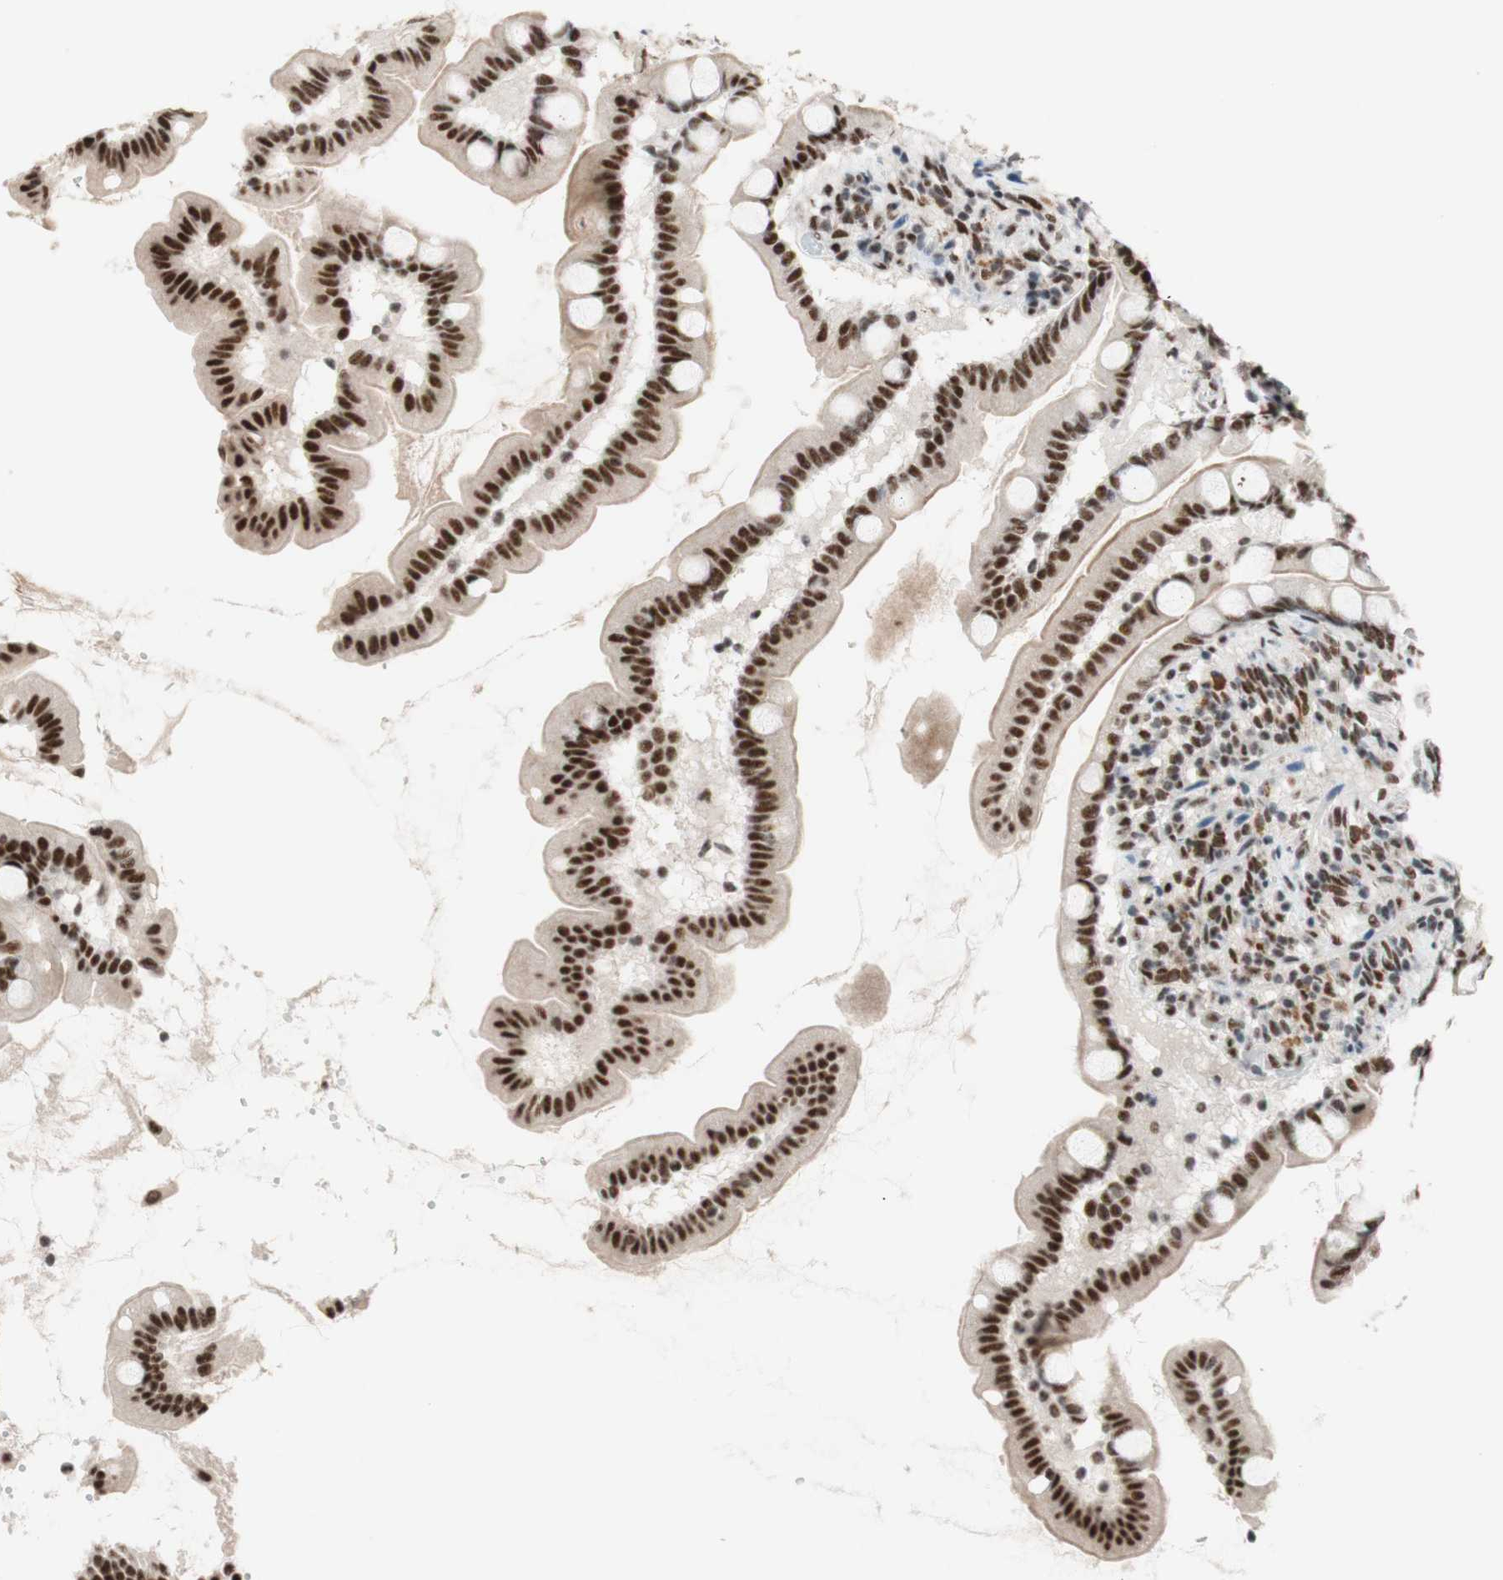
{"staining": {"intensity": "strong", "quantity": ">75%", "location": "nuclear"}, "tissue": "small intestine", "cell_type": "Glandular cells", "image_type": "normal", "snomed": [{"axis": "morphology", "description": "Normal tissue, NOS"}, {"axis": "topography", "description": "Small intestine"}], "caption": "A high amount of strong nuclear staining is appreciated in approximately >75% of glandular cells in unremarkable small intestine.", "gene": "PRPF19", "patient": {"sex": "female", "age": 56}}